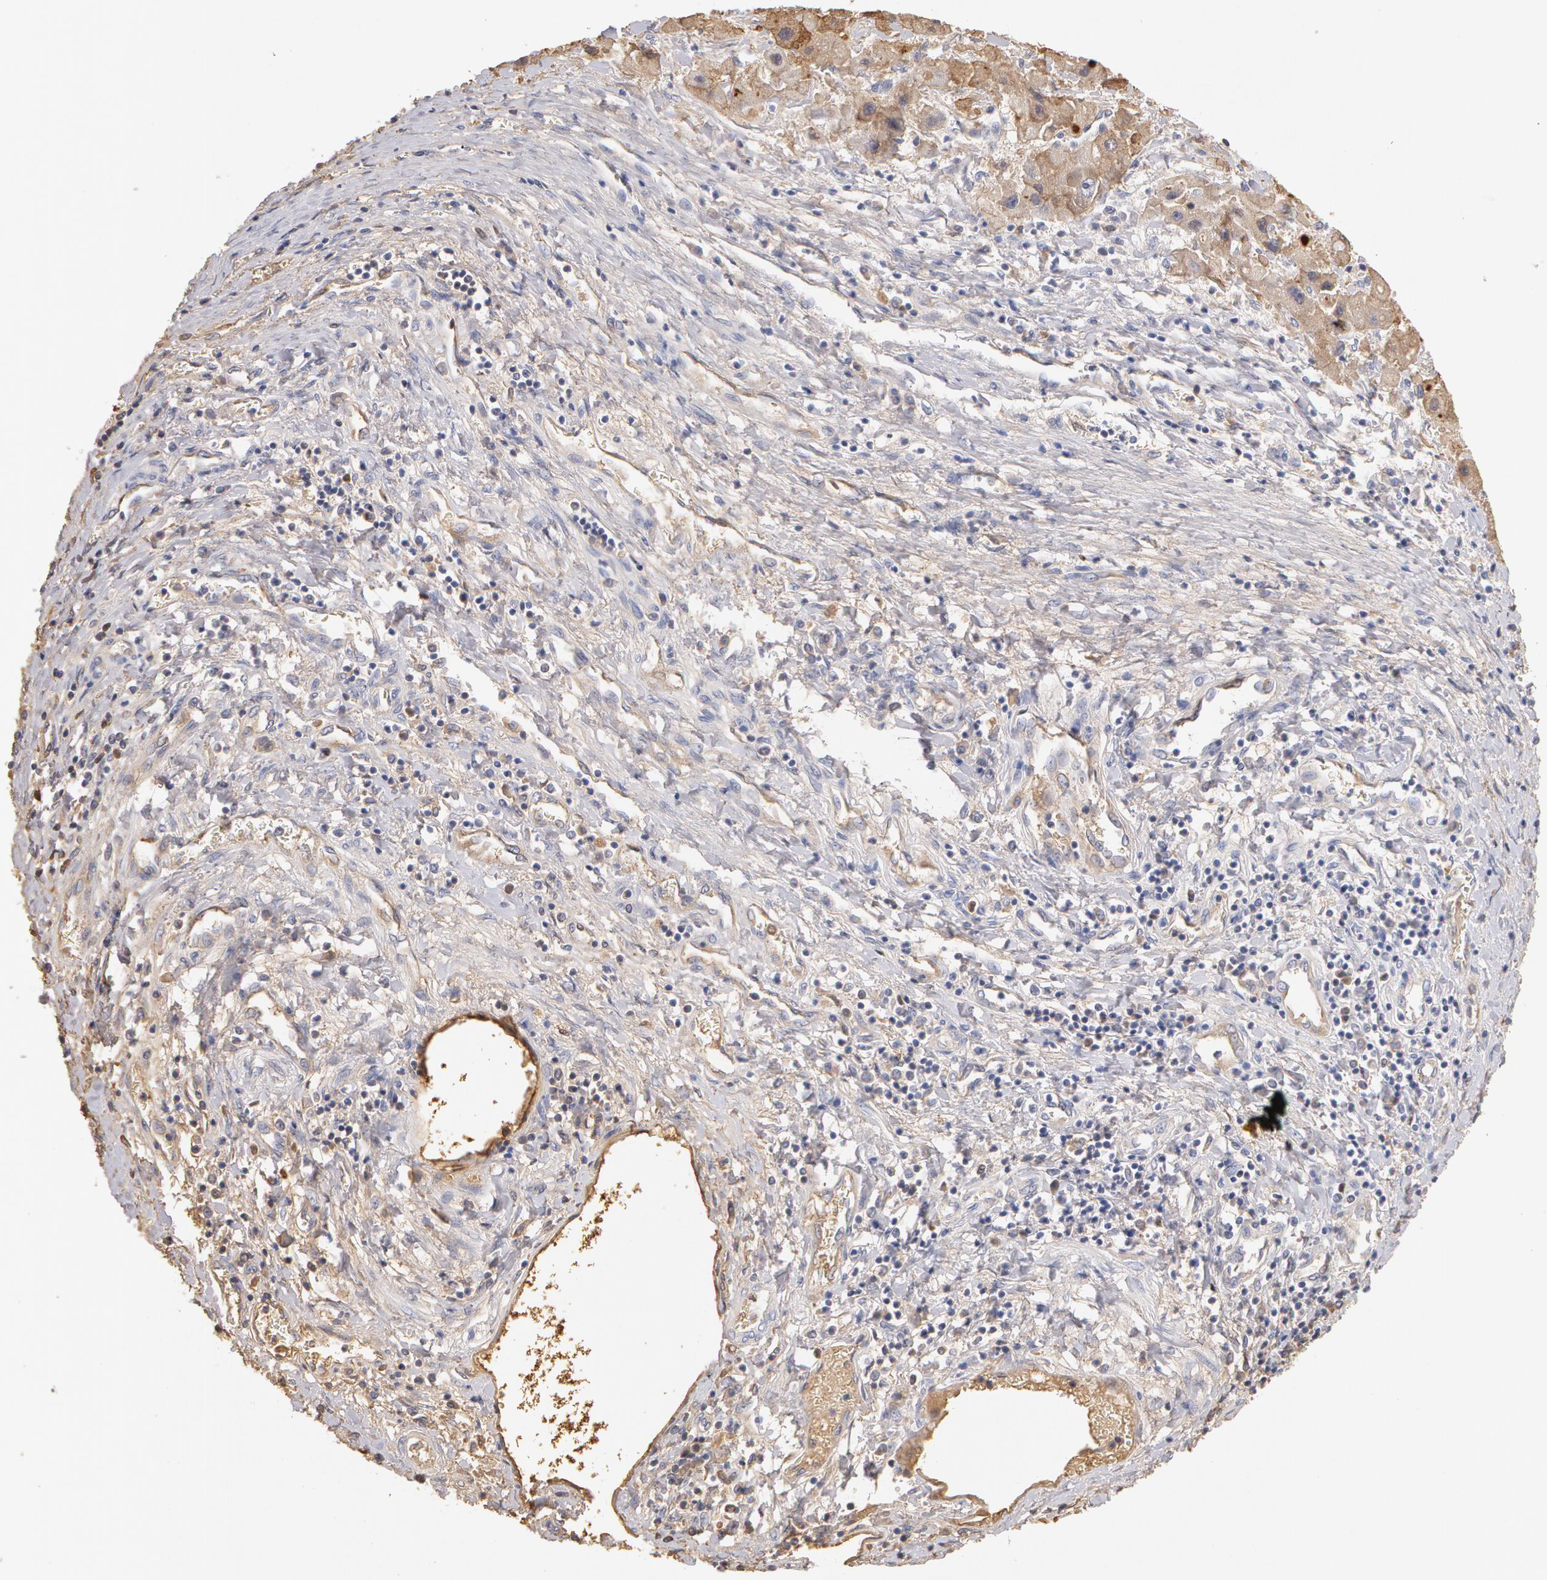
{"staining": {"intensity": "moderate", "quantity": ">75%", "location": "cytoplasmic/membranous"}, "tissue": "liver cancer", "cell_type": "Tumor cells", "image_type": "cancer", "snomed": [{"axis": "morphology", "description": "Carcinoma, Hepatocellular, NOS"}, {"axis": "topography", "description": "Liver"}], "caption": "Immunohistochemical staining of human liver cancer demonstrates medium levels of moderate cytoplasmic/membranous protein expression in about >75% of tumor cells.", "gene": "TF", "patient": {"sex": "male", "age": 24}}